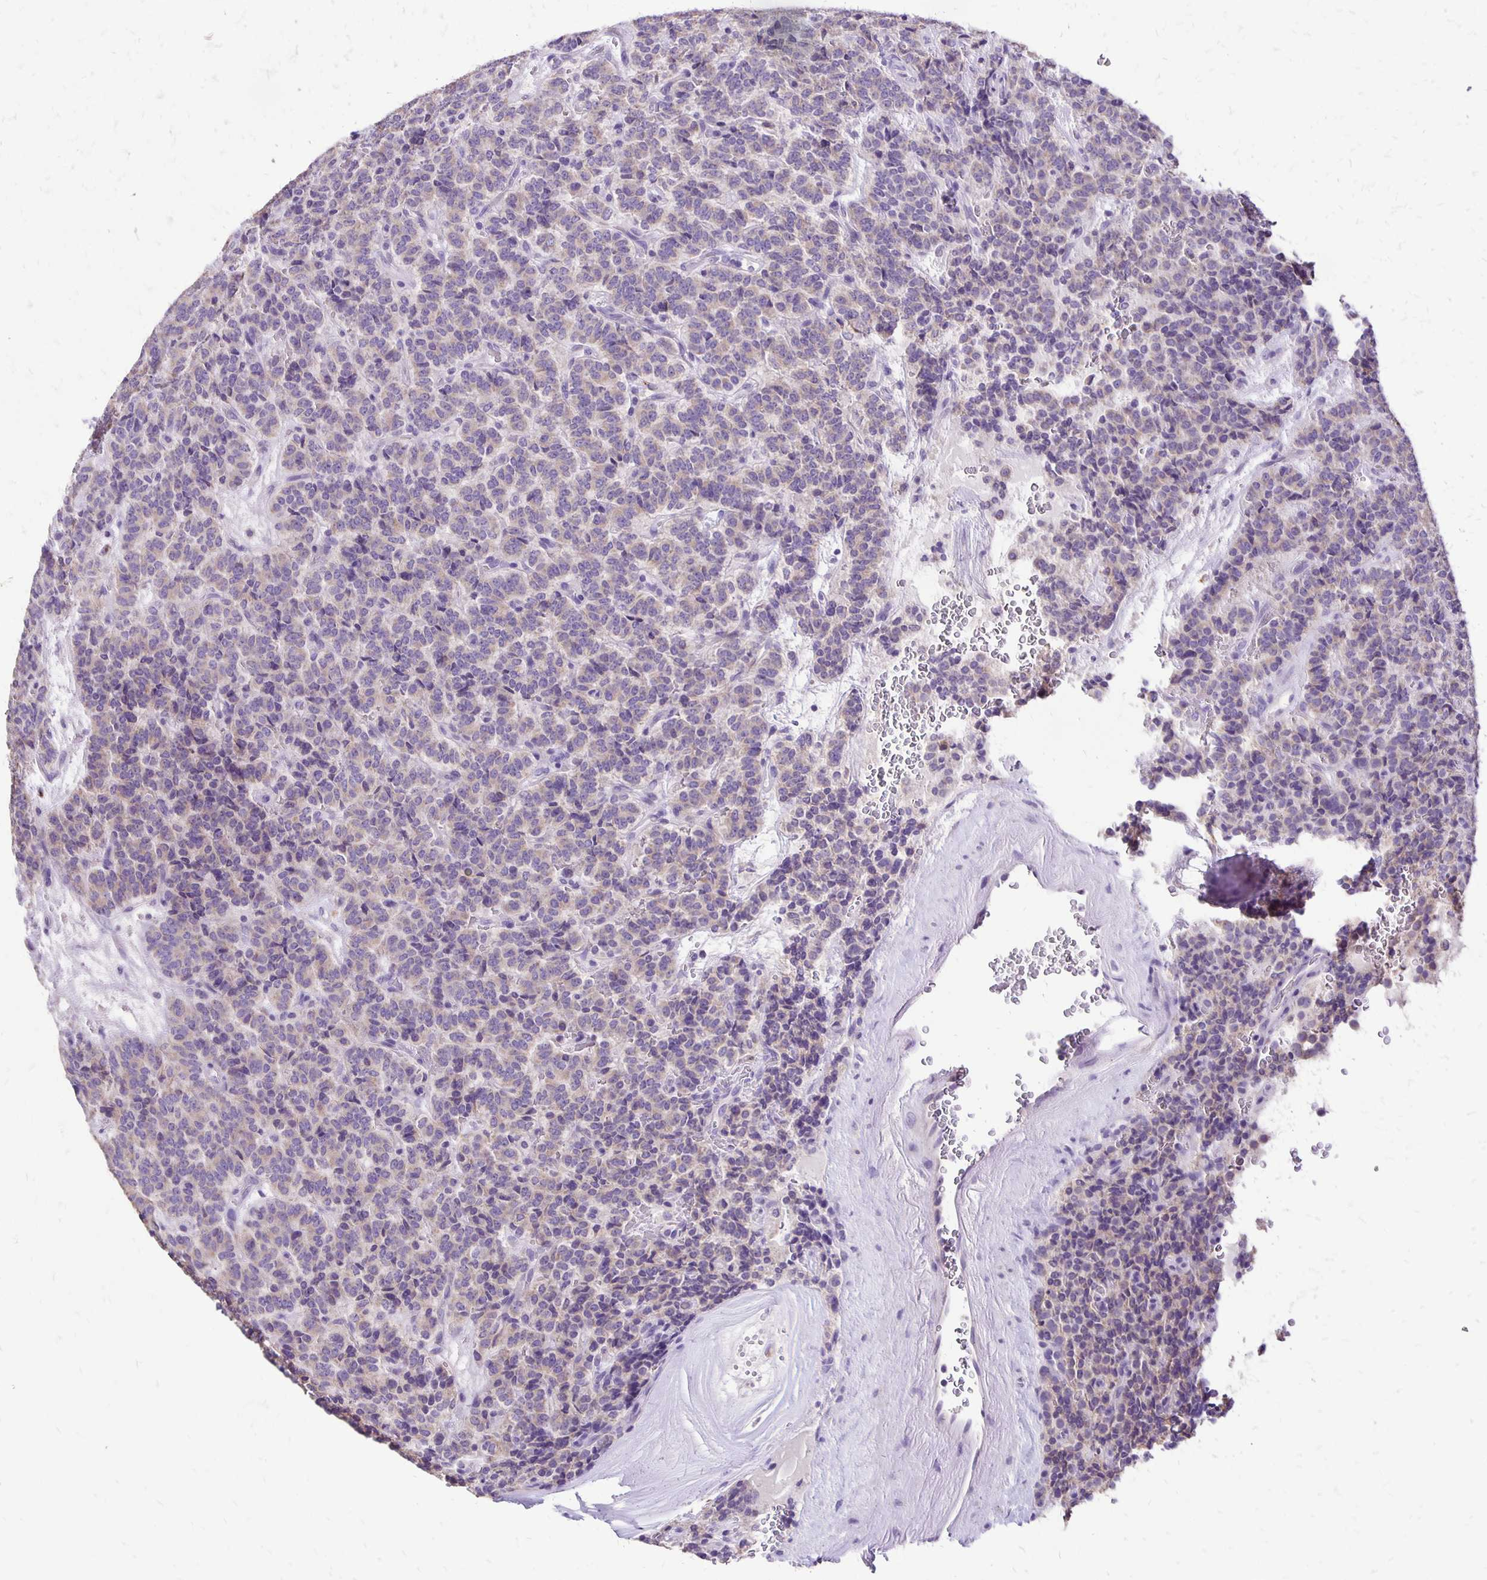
{"staining": {"intensity": "weak", "quantity": "25%-75%", "location": "cytoplasmic/membranous"}, "tissue": "carcinoid", "cell_type": "Tumor cells", "image_type": "cancer", "snomed": [{"axis": "morphology", "description": "Carcinoid, malignant, NOS"}, {"axis": "topography", "description": "Pancreas"}], "caption": "Tumor cells demonstrate weak cytoplasmic/membranous staining in about 25%-75% of cells in malignant carcinoid.", "gene": "ANKRD45", "patient": {"sex": "male", "age": 36}}